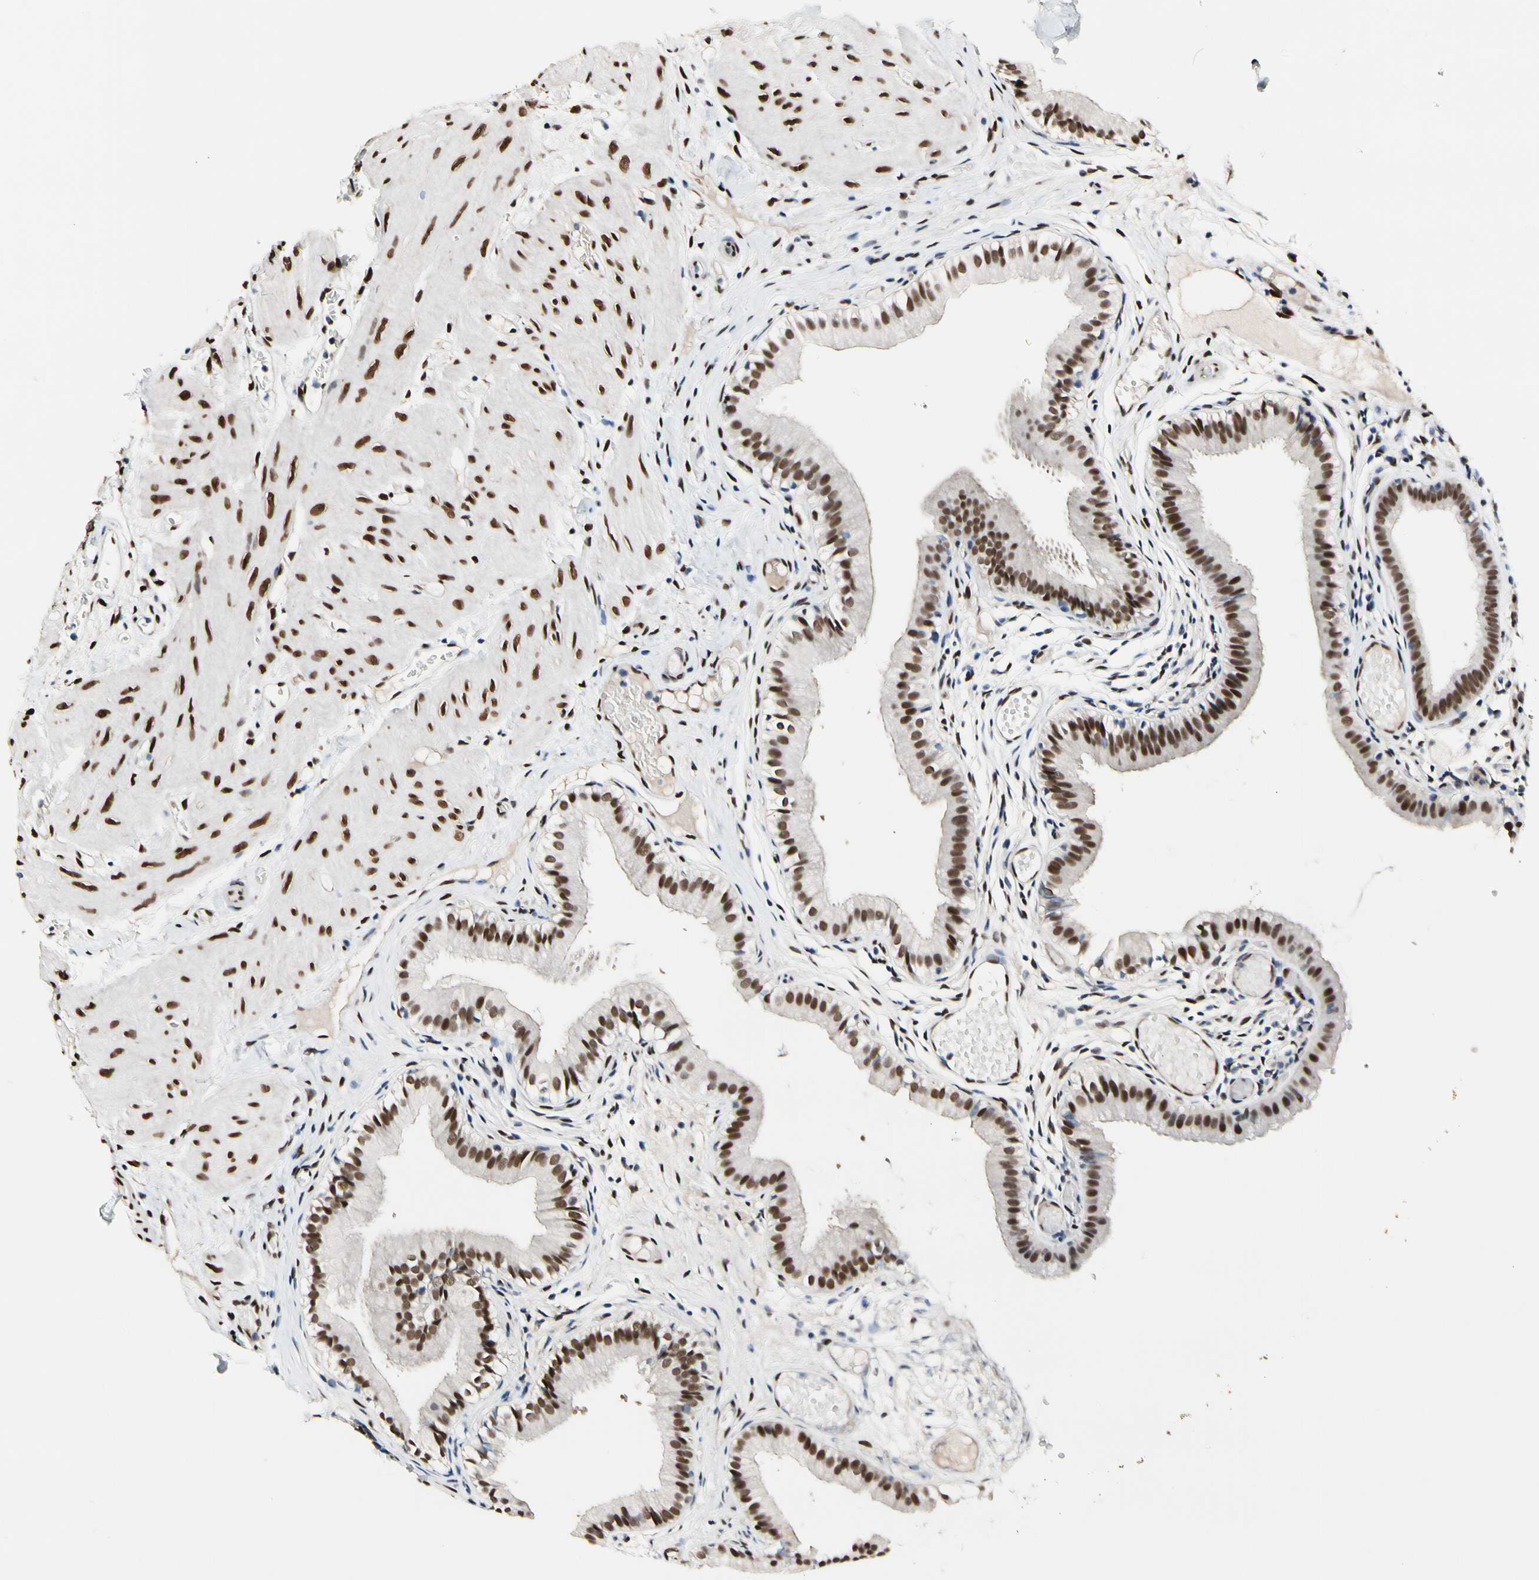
{"staining": {"intensity": "moderate", "quantity": ">75%", "location": "nuclear"}, "tissue": "gallbladder", "cell_type": "Glandular cells", "image_type": "normal", "snomed": [{"axis": "morphology", "description": "Normal tissue, NOS"}, {"axis": "topography", "description": "Gallbladder"}], "caption": "Glandular cells demonstrate moderate nuclear positivity in approximately >75% of cells in normal gallbladder.", "gene": "NFIA", "patient": {"sex": "female", "age": 26}}